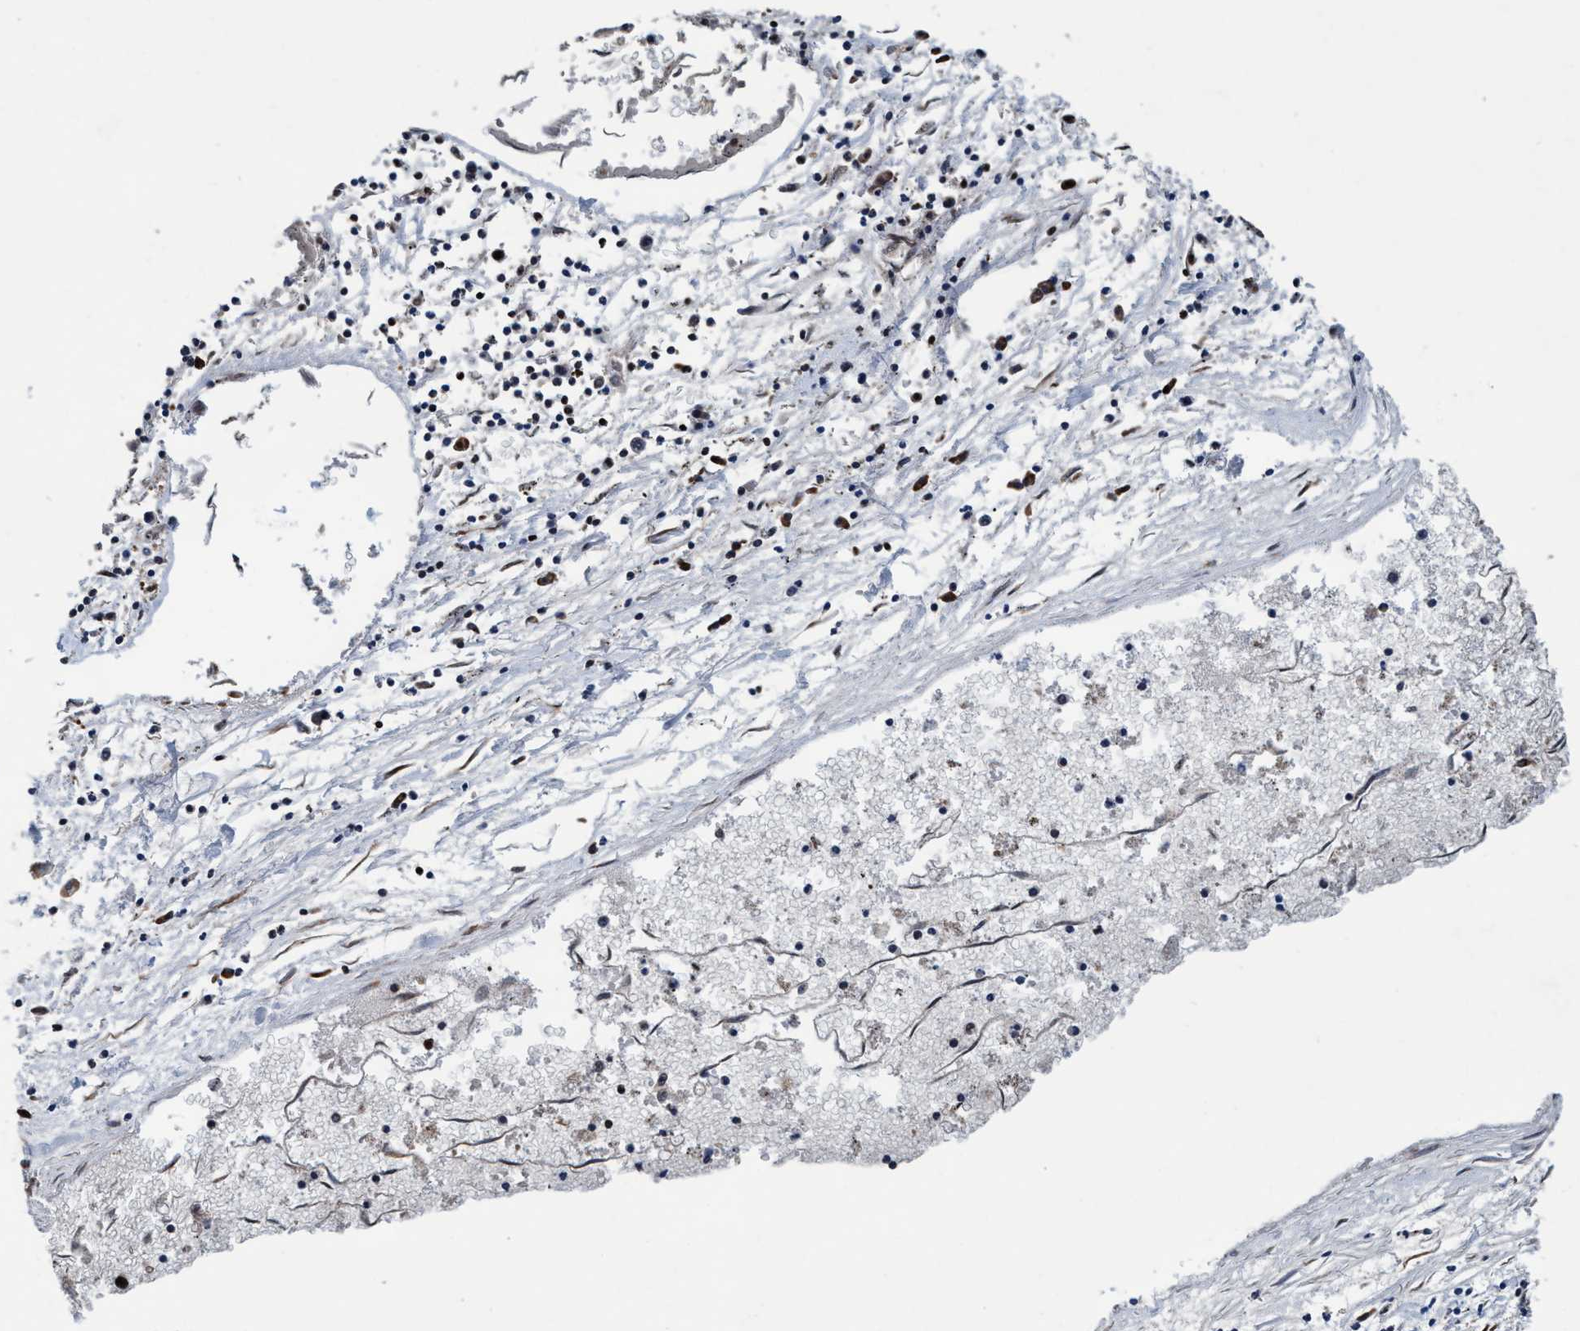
{"staining": {"intensity": "moderate", "quantity": "25%-75%", "location": "nuclear"}, "tissue": "liver cancer", "cell_type": "Tumor cells", "image_type": "cancer", "snomed": [{"axis": "morphology", "description": "Carcinoma, Hepatocellular, NOS"}, {"axis": "topography", "description": "Liver"}], "caption": "Approximately 25%-75% of tumor cells in liver cancer (hepatocellular carcinoma) show moderate nuclear protein staining as visualized by brown immunohistochemical staining.", "gene": "ENDOG", "patient": {"sex": "male", "age": 72}}